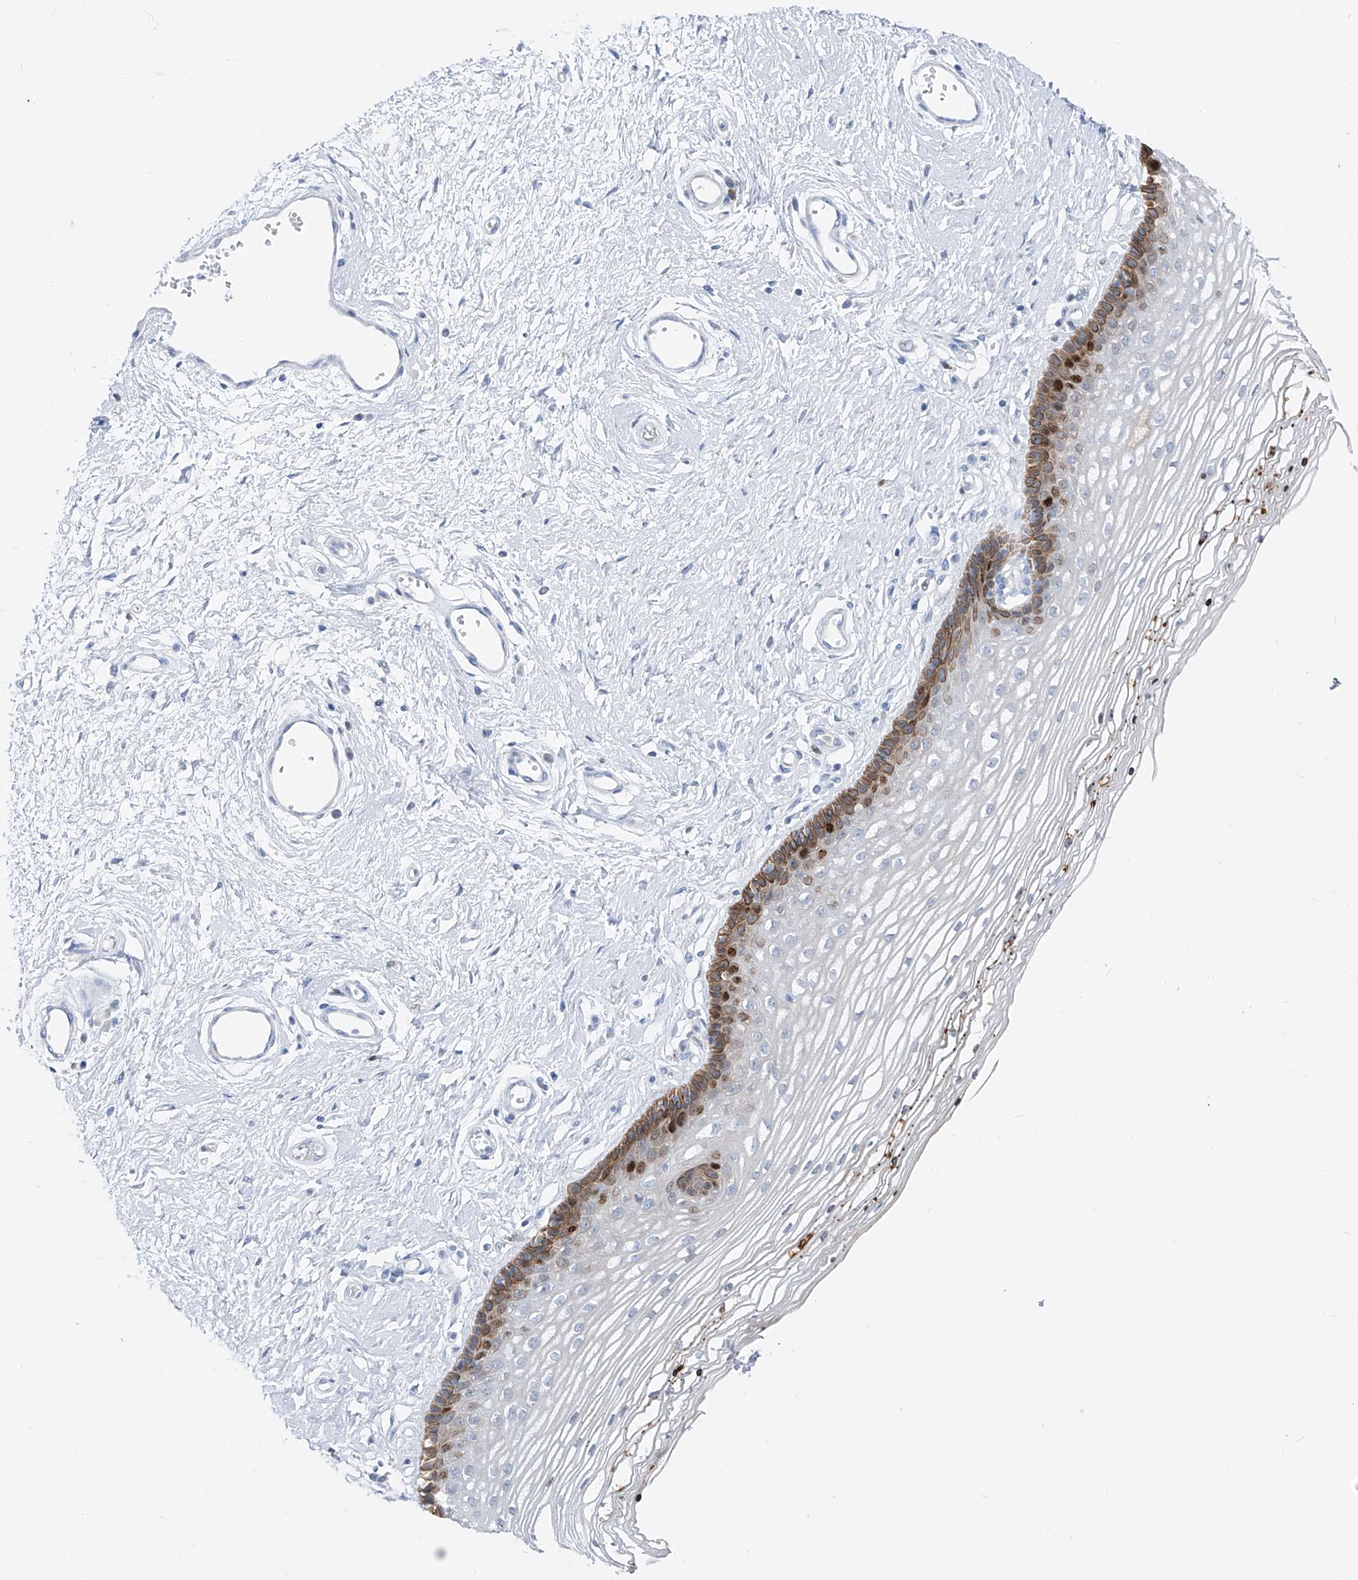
{"staining": {"intensity": "strong", "quantity": "<25%", "location": "cytoplasmic/membranous,nuclear"}, "tissue": "vagina", "cell_type": "Squamous epithelial cells", "image_type": "normal", "snomed": [{"axis": "morphology", "description": "Normal tissue, NOS"}, {"axis": "topography", "description": "Vagina"}], "caption": "Immunohistochemistry histopathology image of benign vagina stained for a protein (brown), which shows medium levels of strong cytoplasmic/membranous,nuclear expression in about <25% of squamous epithelial cells.", "gene": "FRS3", "patient": {"sex": "female", "age": 46}}